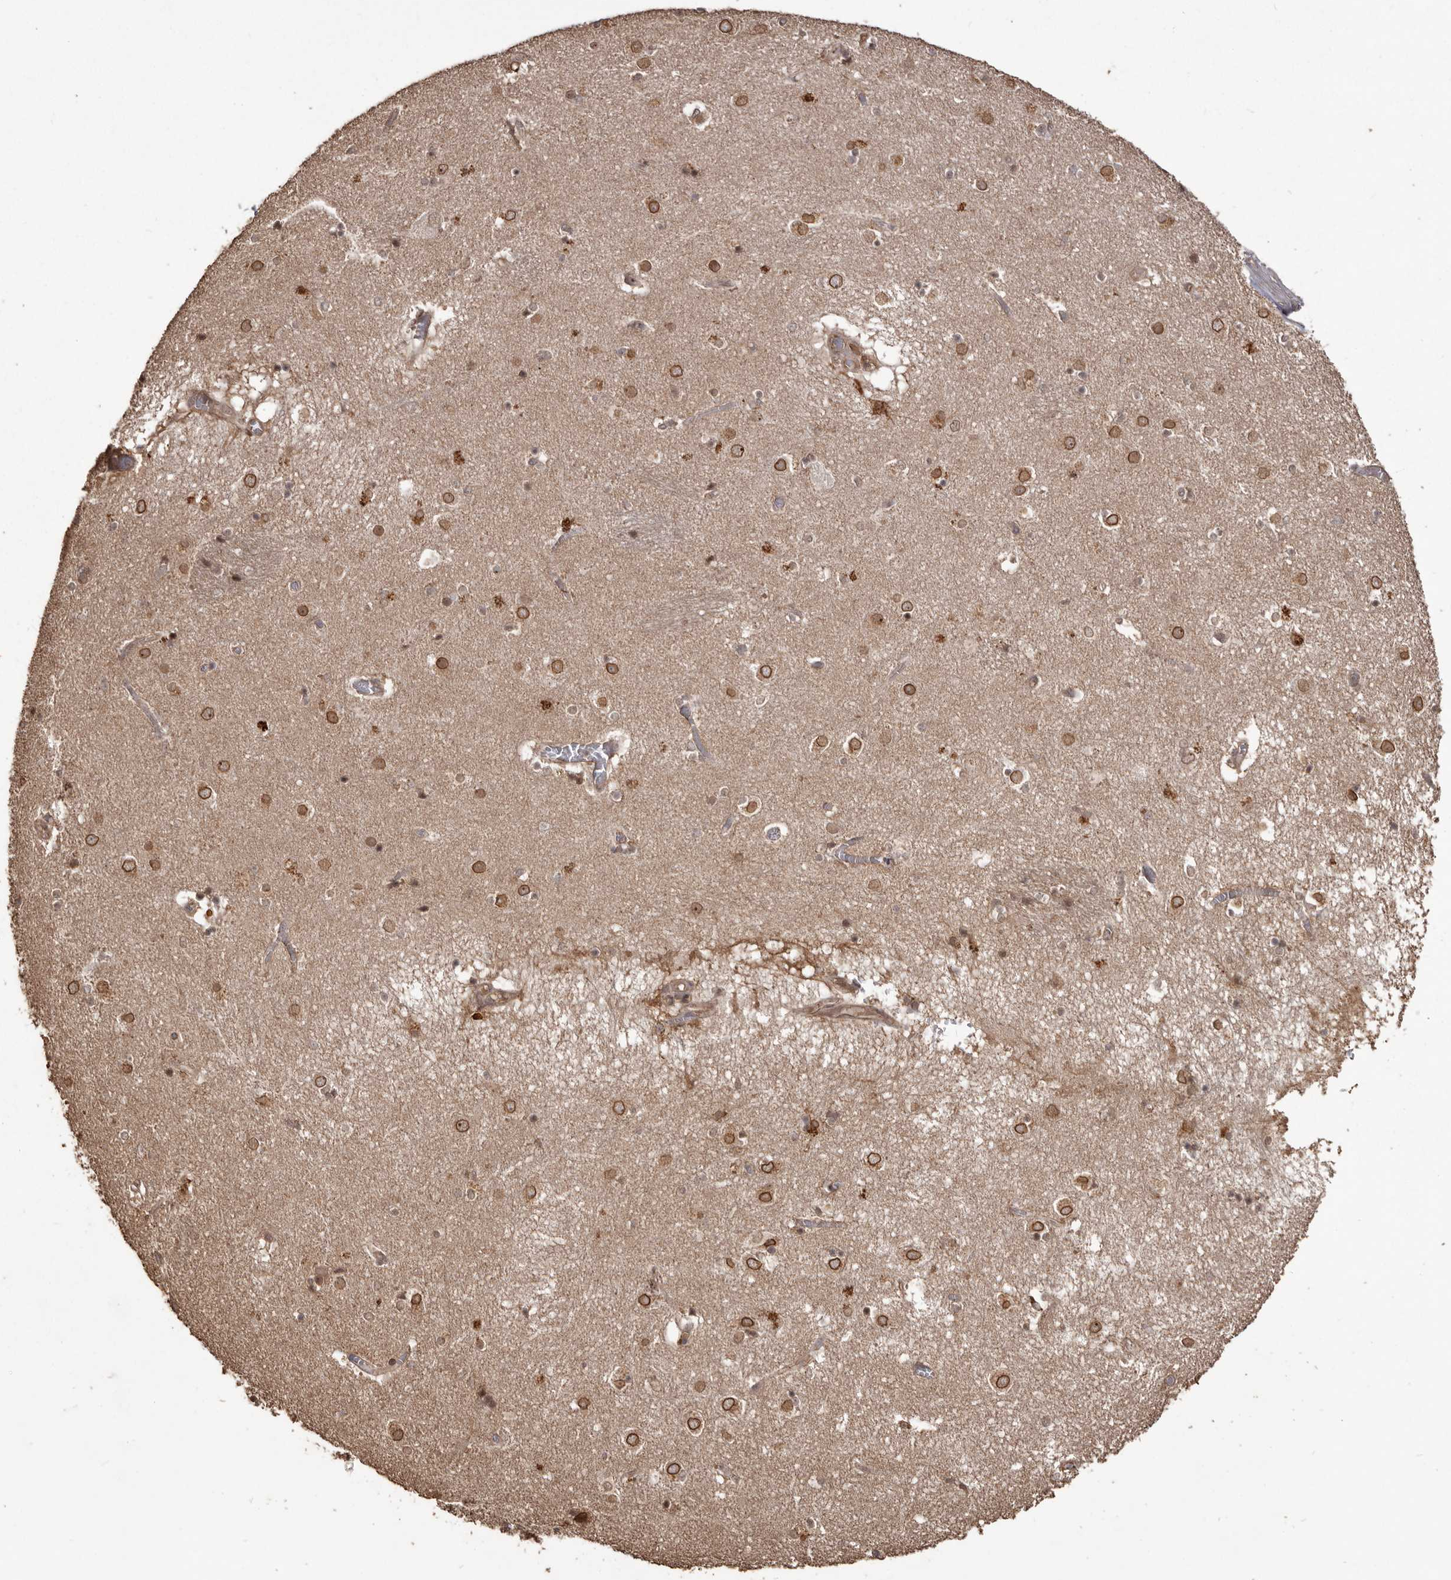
{"staining": {"intensity": "moderate", "quantity": "<25%", "location": "nuclear"}, "tissue": "caudate", "cell_type": "Glial cells", "image_type": "normal", "snomed": [{"axis": "morphology", "description": "Normal tissue, NOS"}, {"axis": "topography", "description": "Lateral ventricle wall"}], "caption": "Caudate stained for a protein shows moderate nuclear positivity in glial cells. (DAB IHC, brown staining for protein, blue staining for nuclei).", "gene": "NUP43", "patient": {"sex": "male", "age": 70}}